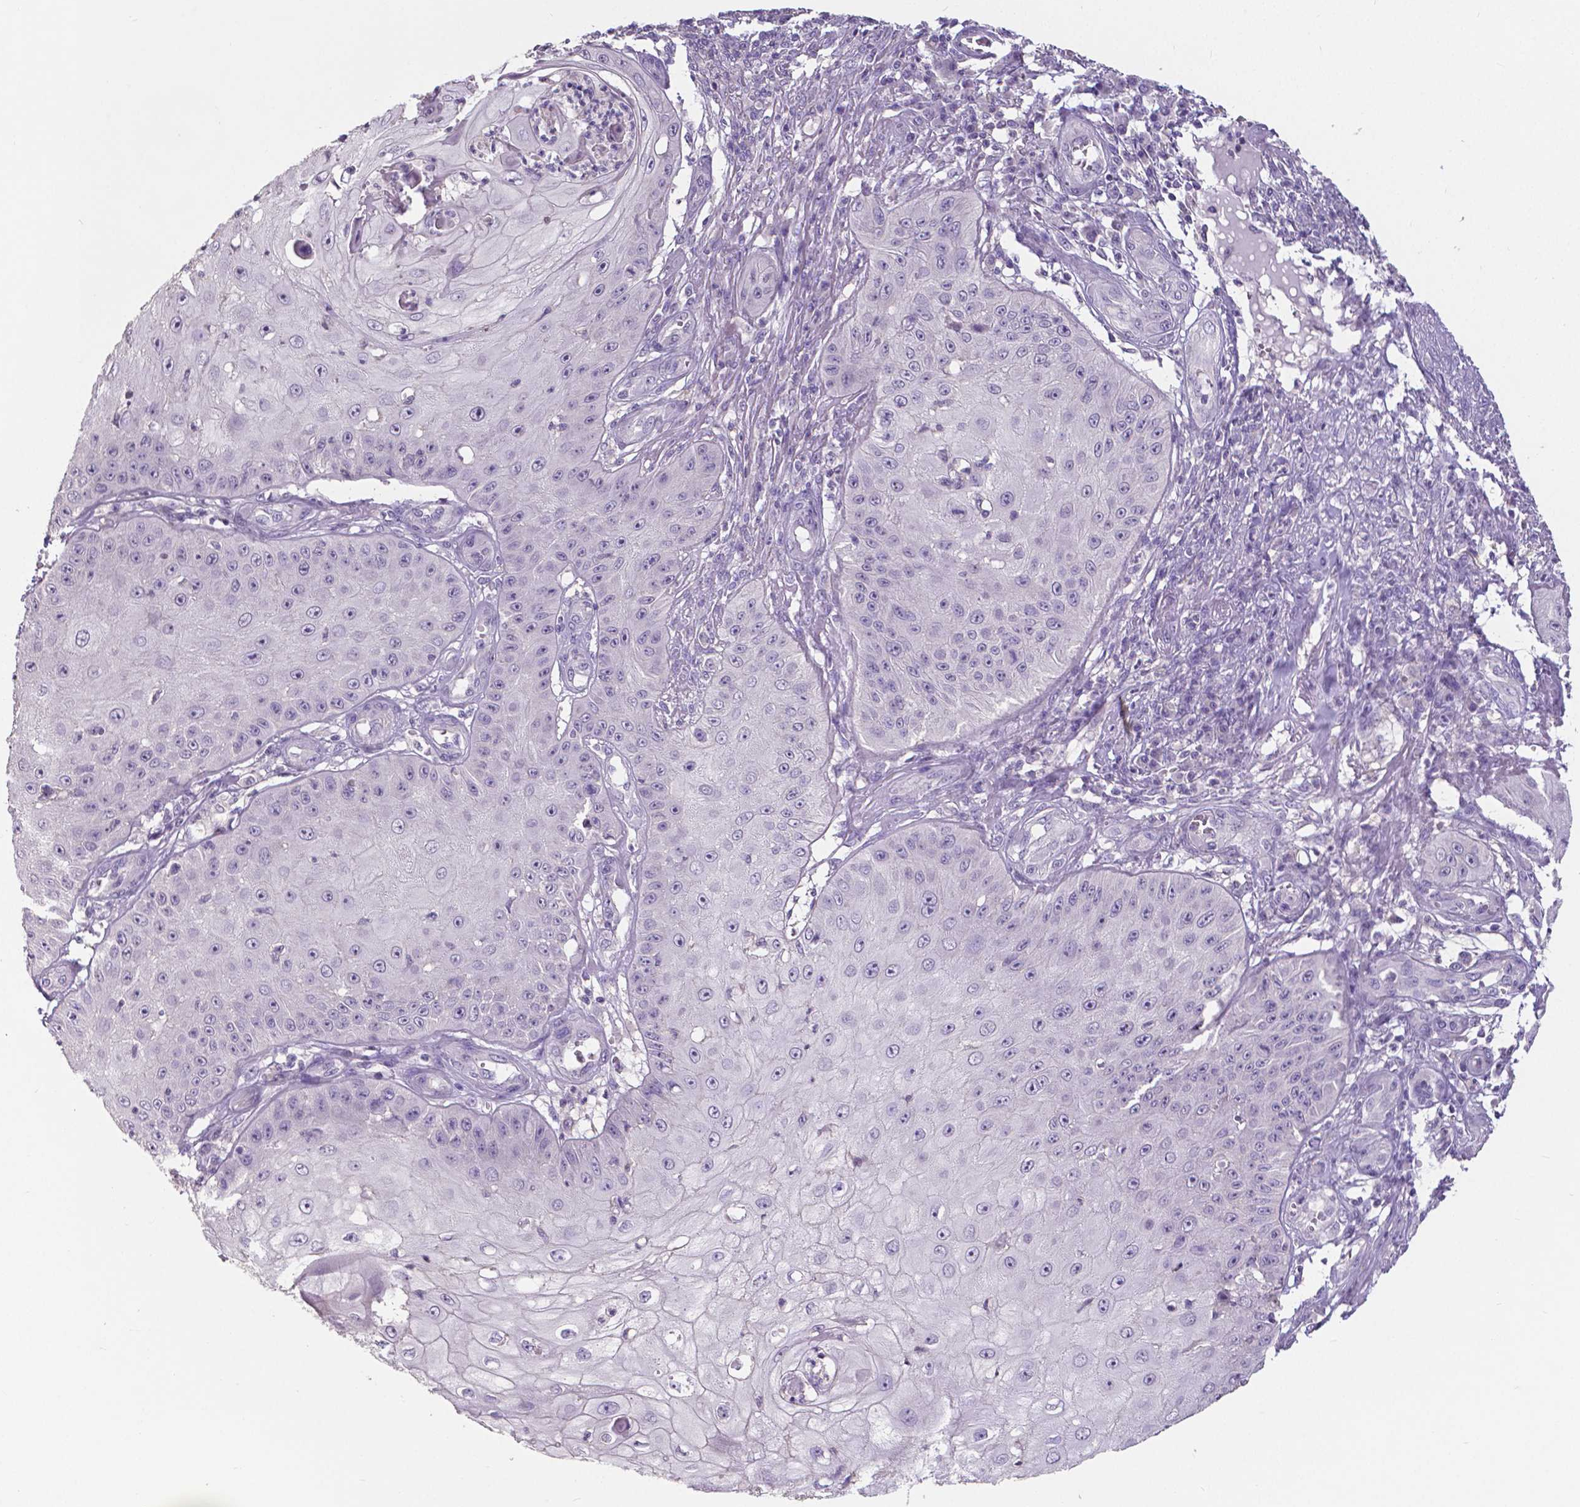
{"staining": {"intensity": "negative", "quantity": "none", "location": "none"}, "tissue": "skin cancer", "cell_type": "Tumor cells", "image_type": "cancer", "snomed": [{"axis": "morphology", "description": "Squamous cell carcinoma, NOS"}, {"axis": "topography", "description": "Skin"}], "caption": "This is an immunohistochemistry (IHC) micrograph of skin squamous cell carcinoma. There is no staining in tumor cells.", "gene": "CRMP1", "patient": {"sex": "male", "age": 70}}